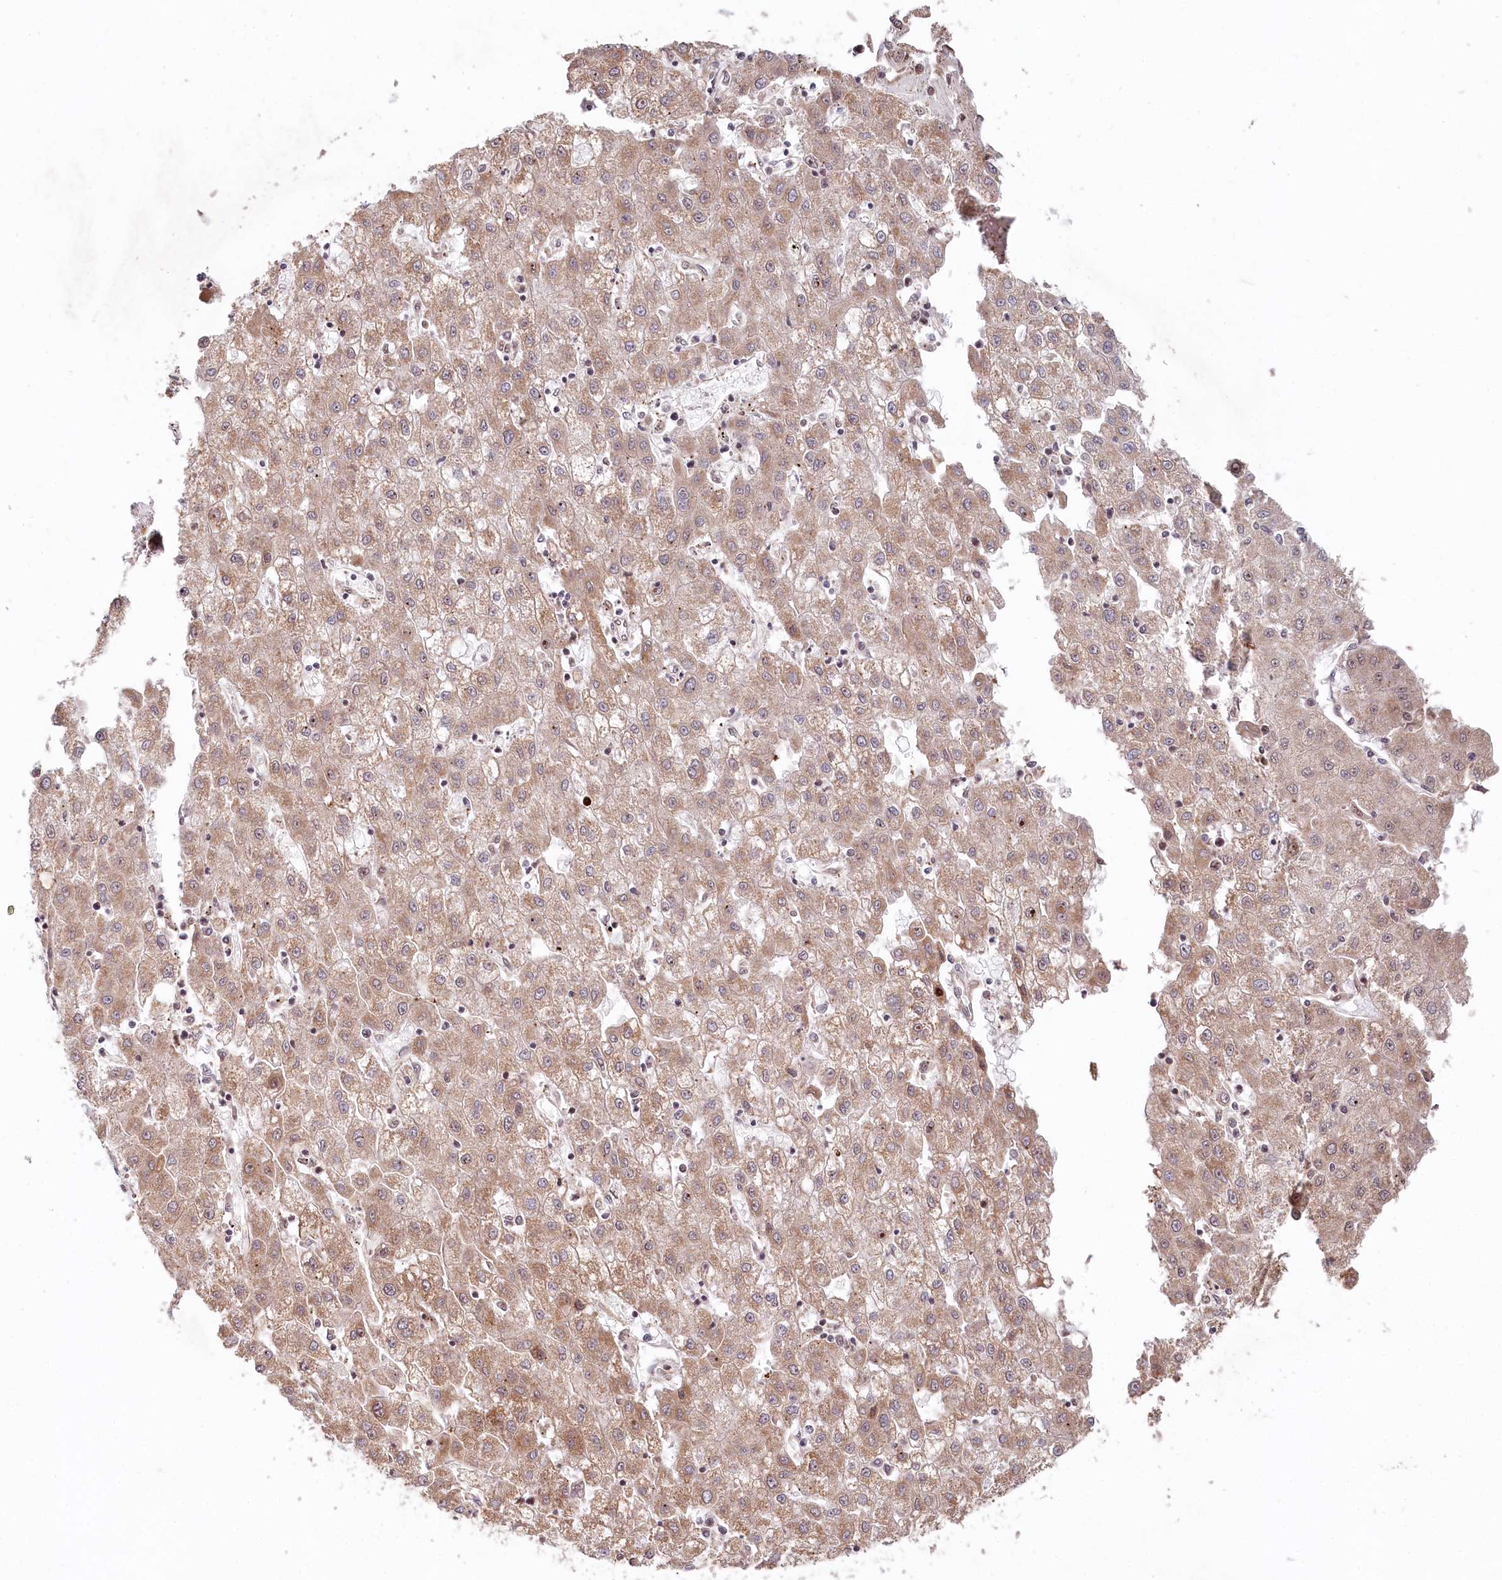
{"staining": {"intensity": "moderate", "quantity": "25%-75%", "location": "cytoplasmic/membranous"}, "tissue": "liver cancer", "cell_type": "Tumor cells", "image_type": "cancer", "snomed": [{"axis": "morphology", "description": "Carcinoma, Hepatocellular, NOS"}, {"axis": "topography", "description": "Liver"}], "caption": "Protein staining of liver hepatocellular carcinoma tissue shows moderate cytoplasmic/membranous positivity in approximately 25%-75% of tumor cells.", "gene": "WAPL", "patient": {"sex": "male", "age": 72}}